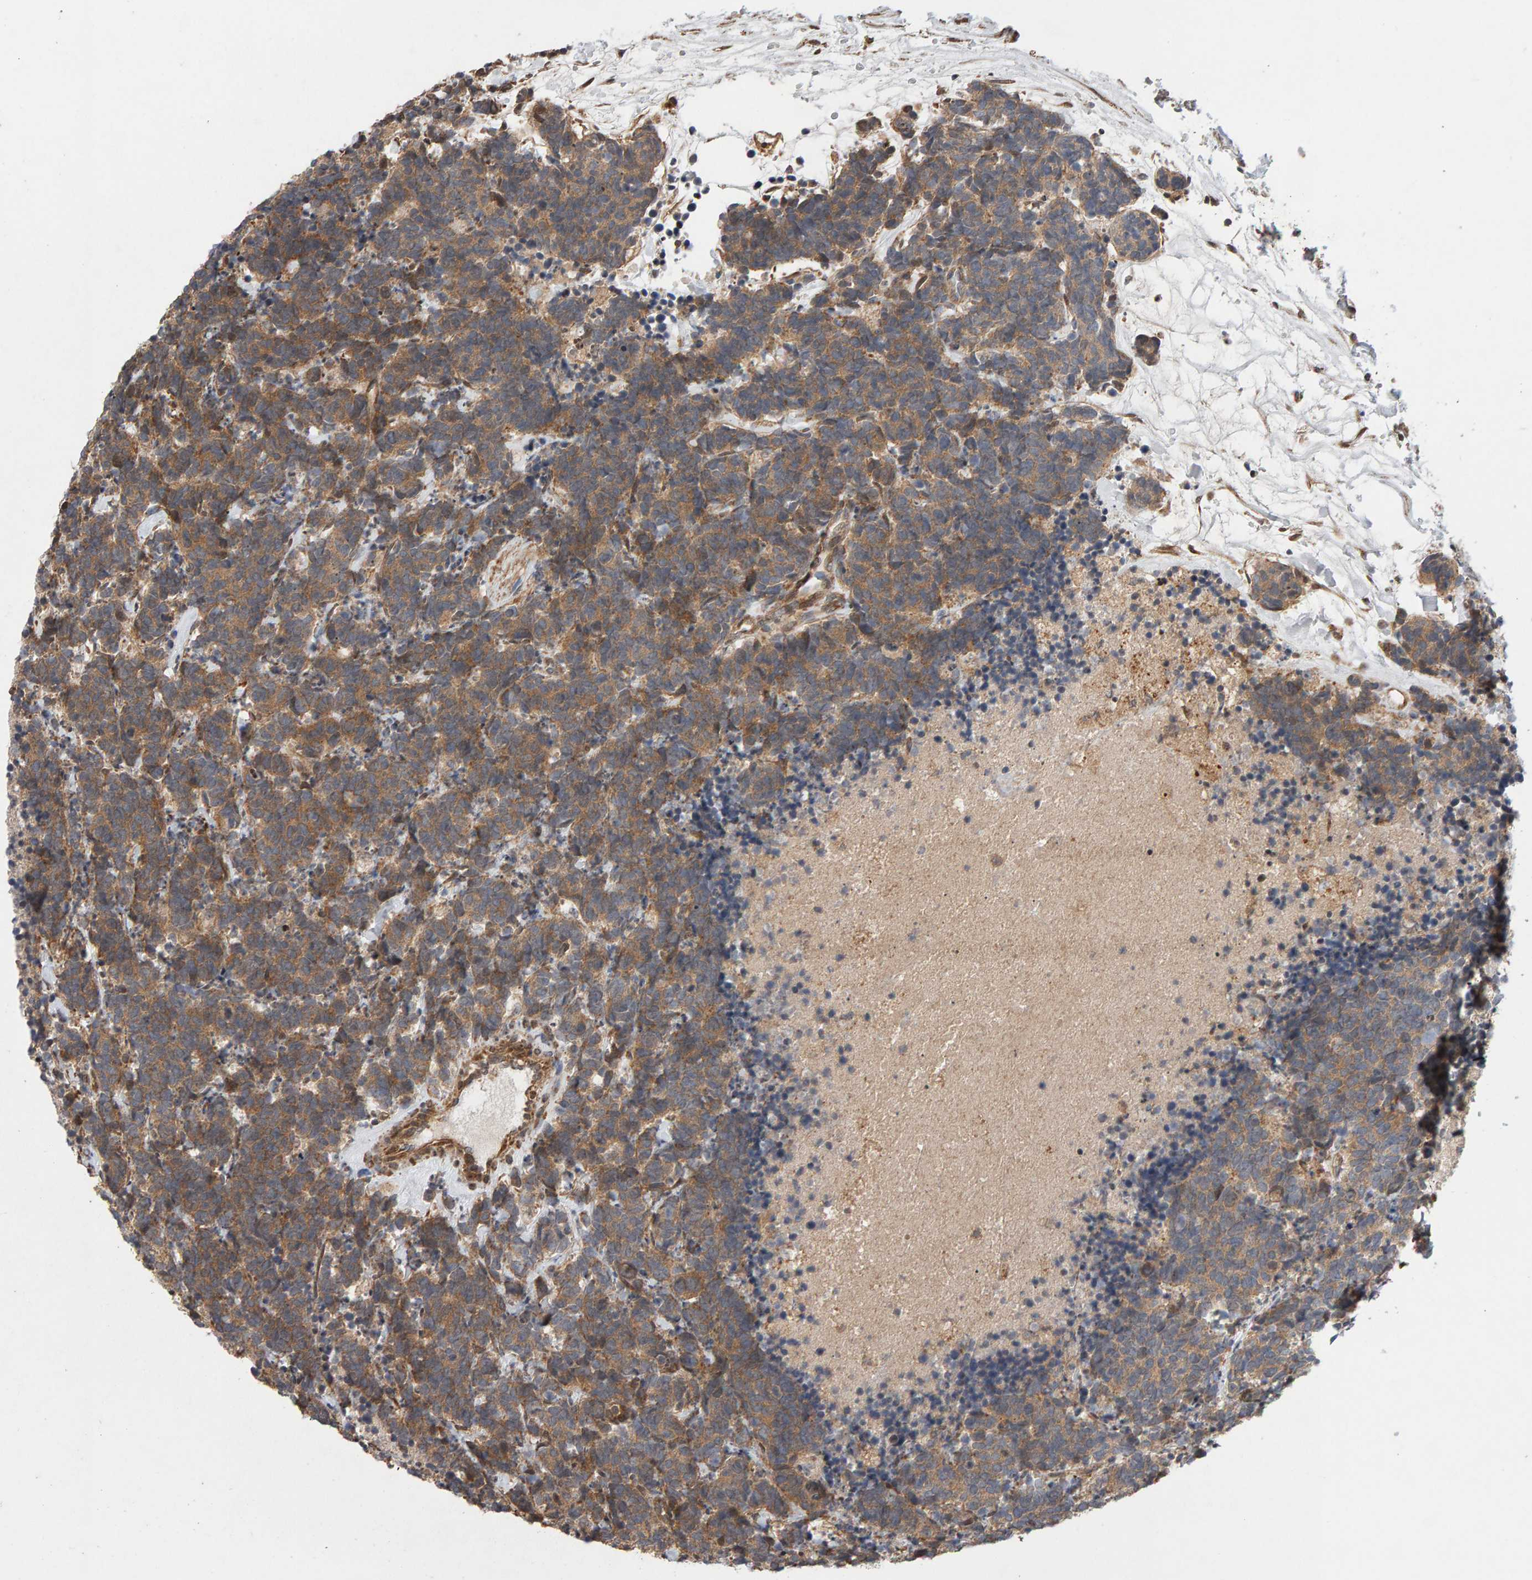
{"staining": {"intensity": "moderate", "quantity": ">75%", "location": "cytoplasmic/membranous"}, "tissue": "carcinoid", "cell_type": "Tumor cells", "image_type": "cancer", "snomed": [{"axis": "morphology", "description": "Carcinoma, NOS"}, {"axis": "morphology", "description": "Carcinoid, malignant, NOS"}, {"axis": "topography", "description": "Urinary bladder"}], "caption": "Immunohistochemical staining of human carcinoid (malignant) demonstrates moderate cytoplasmic/membranous protein expression in approximately >75% of tumor cells.", "gene": "LZTS1", "patient": {"sex": "male", "age": 57}}